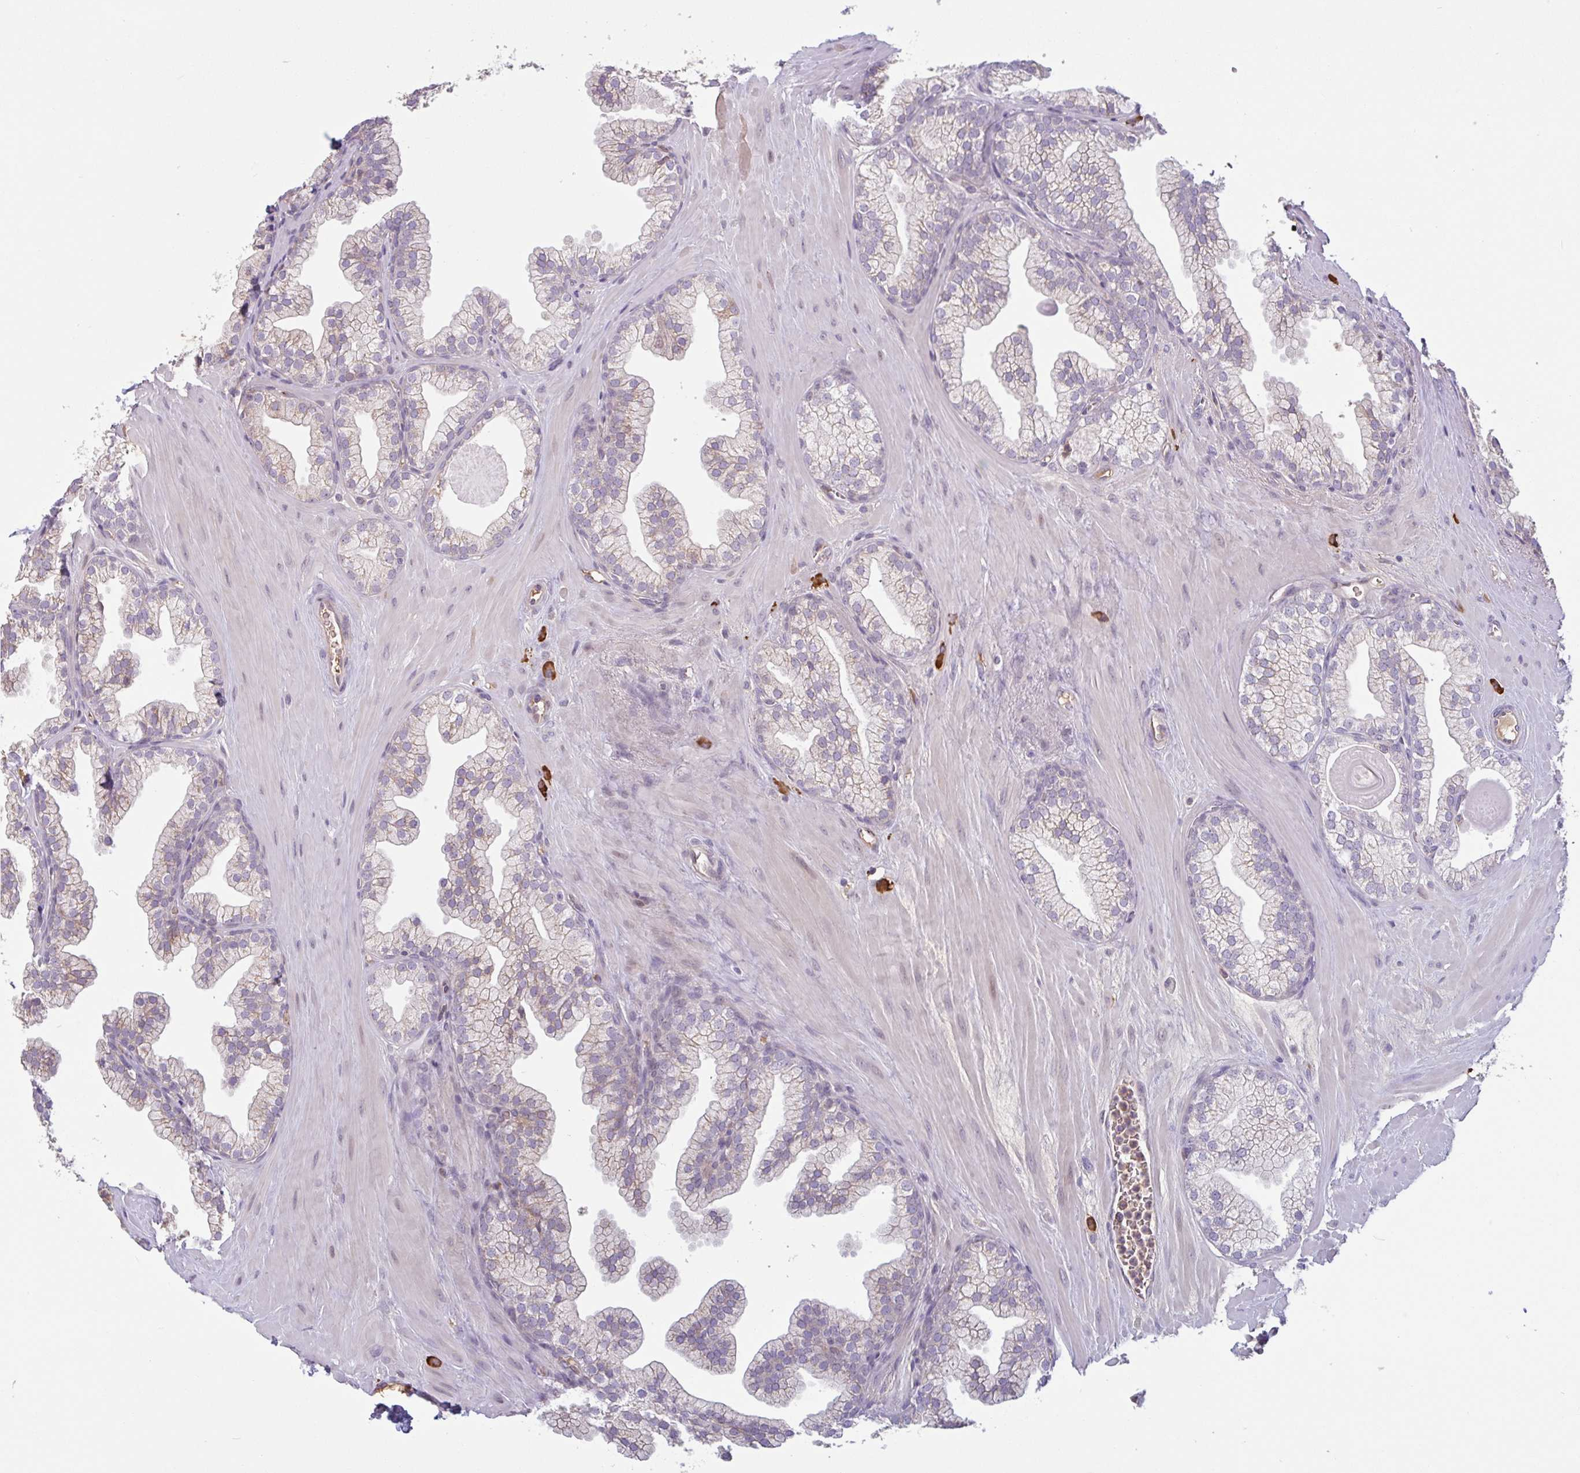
{"staining": {"intensity": "weak", "quantity": "25%-75%", "location": "cytoplasmic/membranous"}, "tissue": "prostate", "cell_type": "Glandular cells", "image_type": "normal", "snomed": [{"axis": "morphology", "description": "Normal tissue, NOS"}, {"axis": "topography", "description": "Prostate"}, {"axis": "topography", "description": "Peripheral nerve tissue"}], "caption": "High-magnification brightfield microscopy of normal prostate stained with DAB (3,3'-diaminobenzidine) (brown) and counterstained with hematoxylin (blue). glandular cells exhibit weak cytoplasmic/membranous expression is appreciated in about25%-75% of cells.", "gene": "TAF1D", "patient": {"sex": "male", "age": 61}}